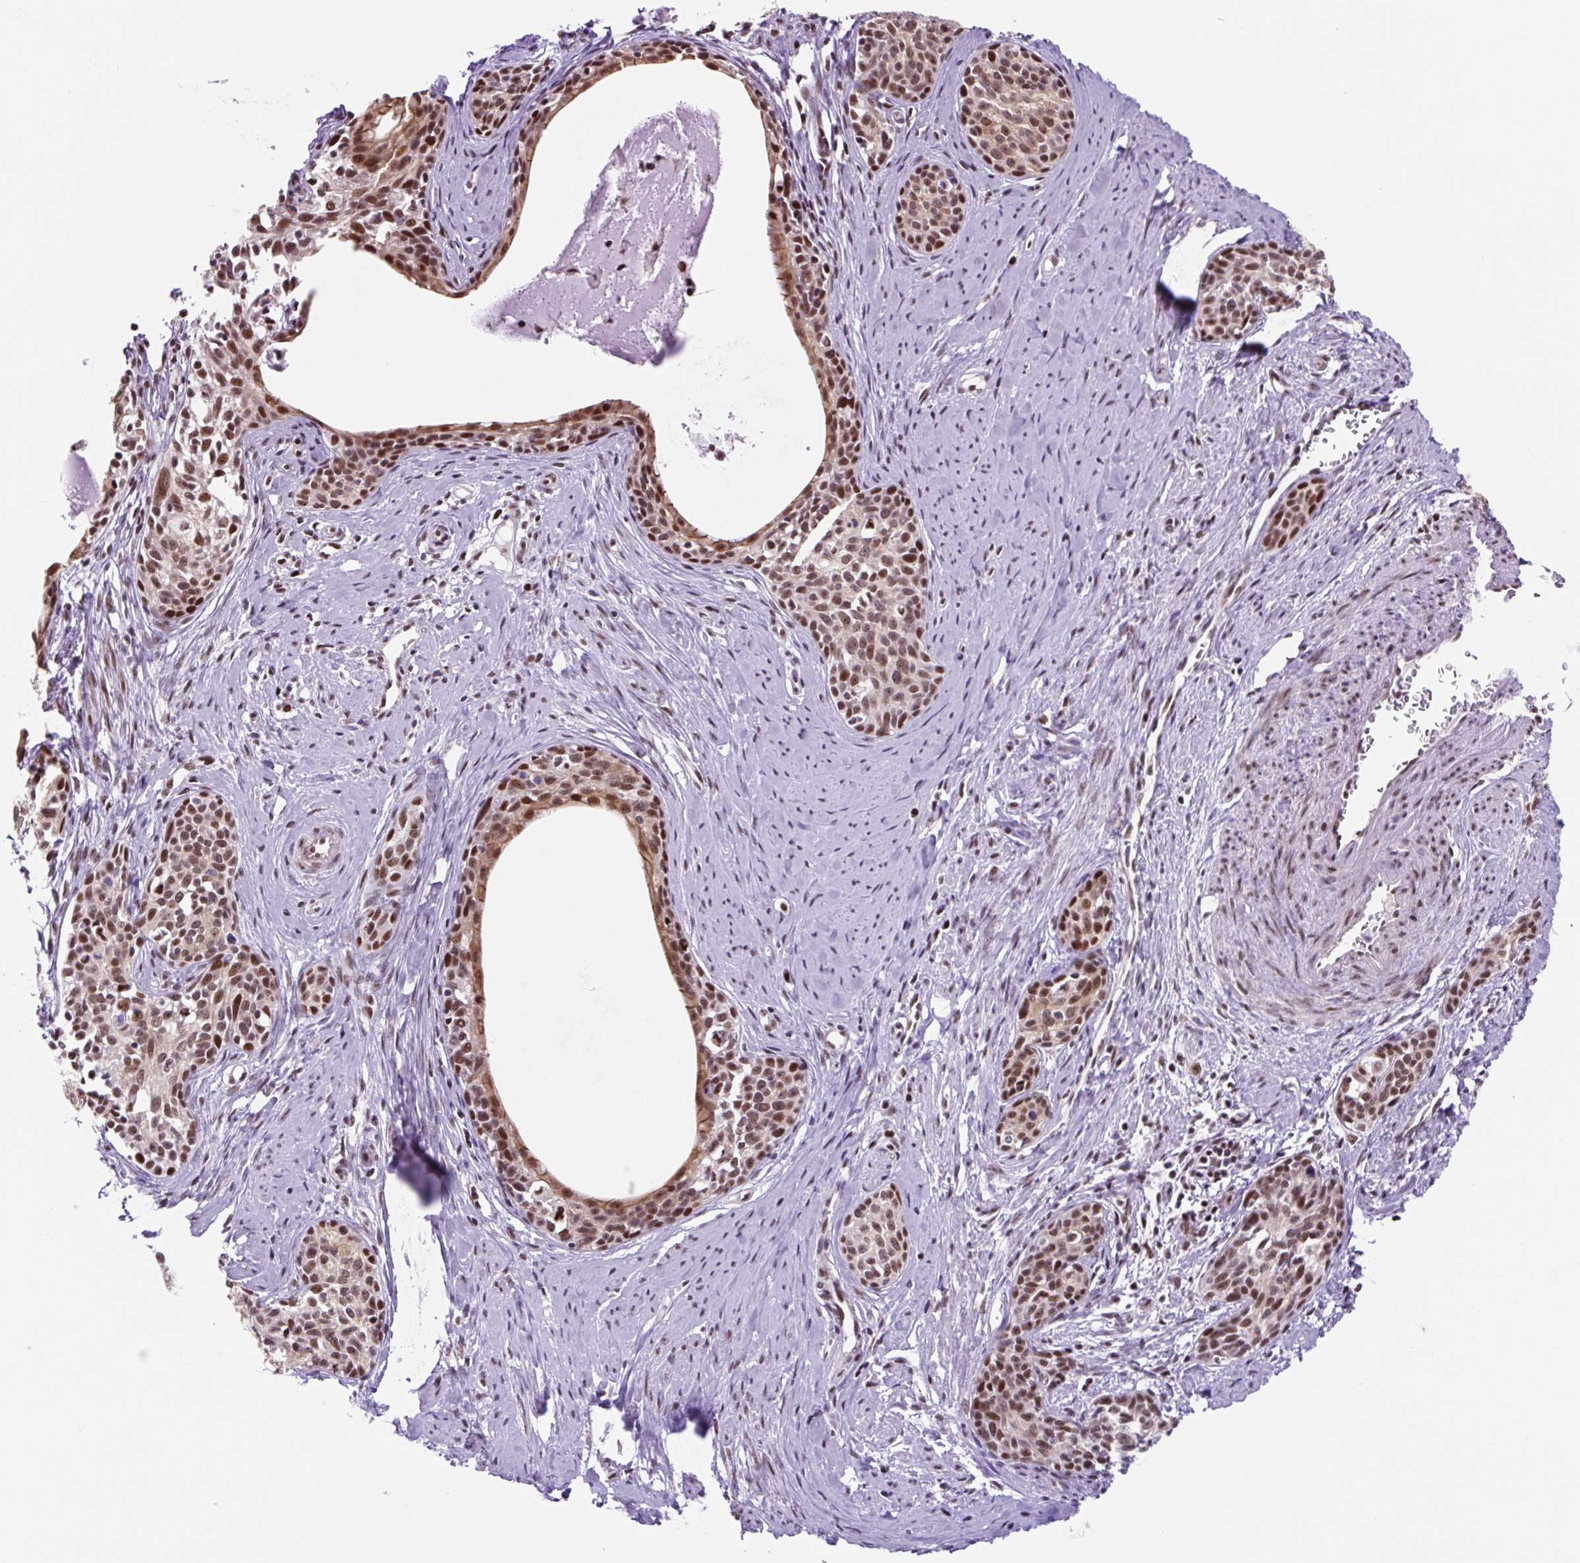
{"staining": {"intensity": "moderate", "quantity": ">75%", "location": "nuclear"}, "tissue": "cervical cancer", "cell_type": "Tumor cells", "image_type": "cancer", "snomed": [{"axis": "morphology", "description": "Squamous cell carcinoma, NOS"}, {"axis": "morphology", "description": "Adenocarcinoma, NOS"}, {"axis": "topography", "description": "Cervix"}], "caption": "A brown stain shows moderate nuclear staining of a protein in human cervical cancer tumor cells. The staining is performed using DAB brown chromogen to label protein expression. The nuclei are counter-stained blue using hematoxylin.", "gene": "TAF1A", "patient": {"sex": "female", "age": 52}}